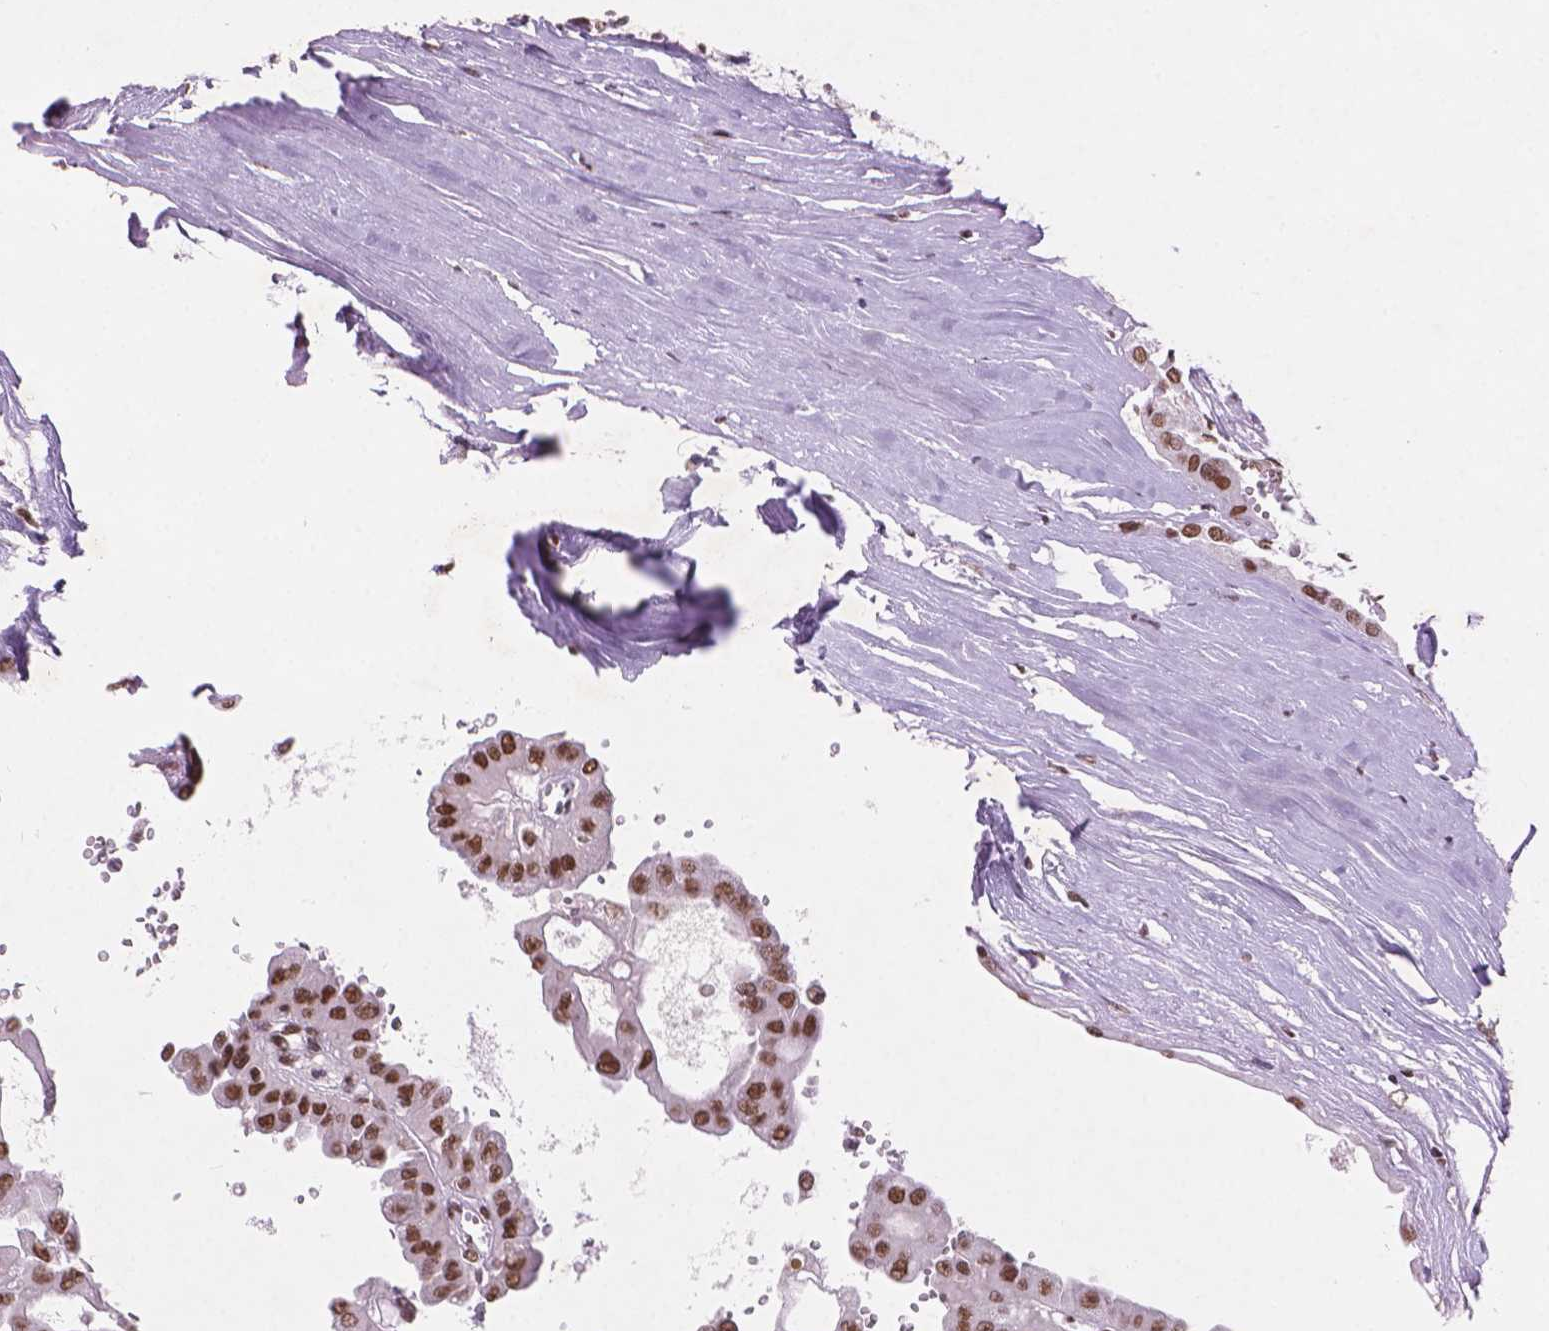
{"staining": {"intensity": "moderate", "quantity": ">75%", "location": "nuclear"}, "tissue": "renal cancer", "cell_type": "Tumor cells", "image_type": "cancer", "snomed": [{"axis": "morphology", "description": "Adenocarcinoma, NOS"}, {"axis": "topography", "description": "Kidney"}], "caption": "An image of renal cancer (adenocarcinoma) stained for a protein exhibits moderate nuclear brown staining in tumor cells.", "gene": "RPA4", "patient": {"sex": "male", "age": 58}}